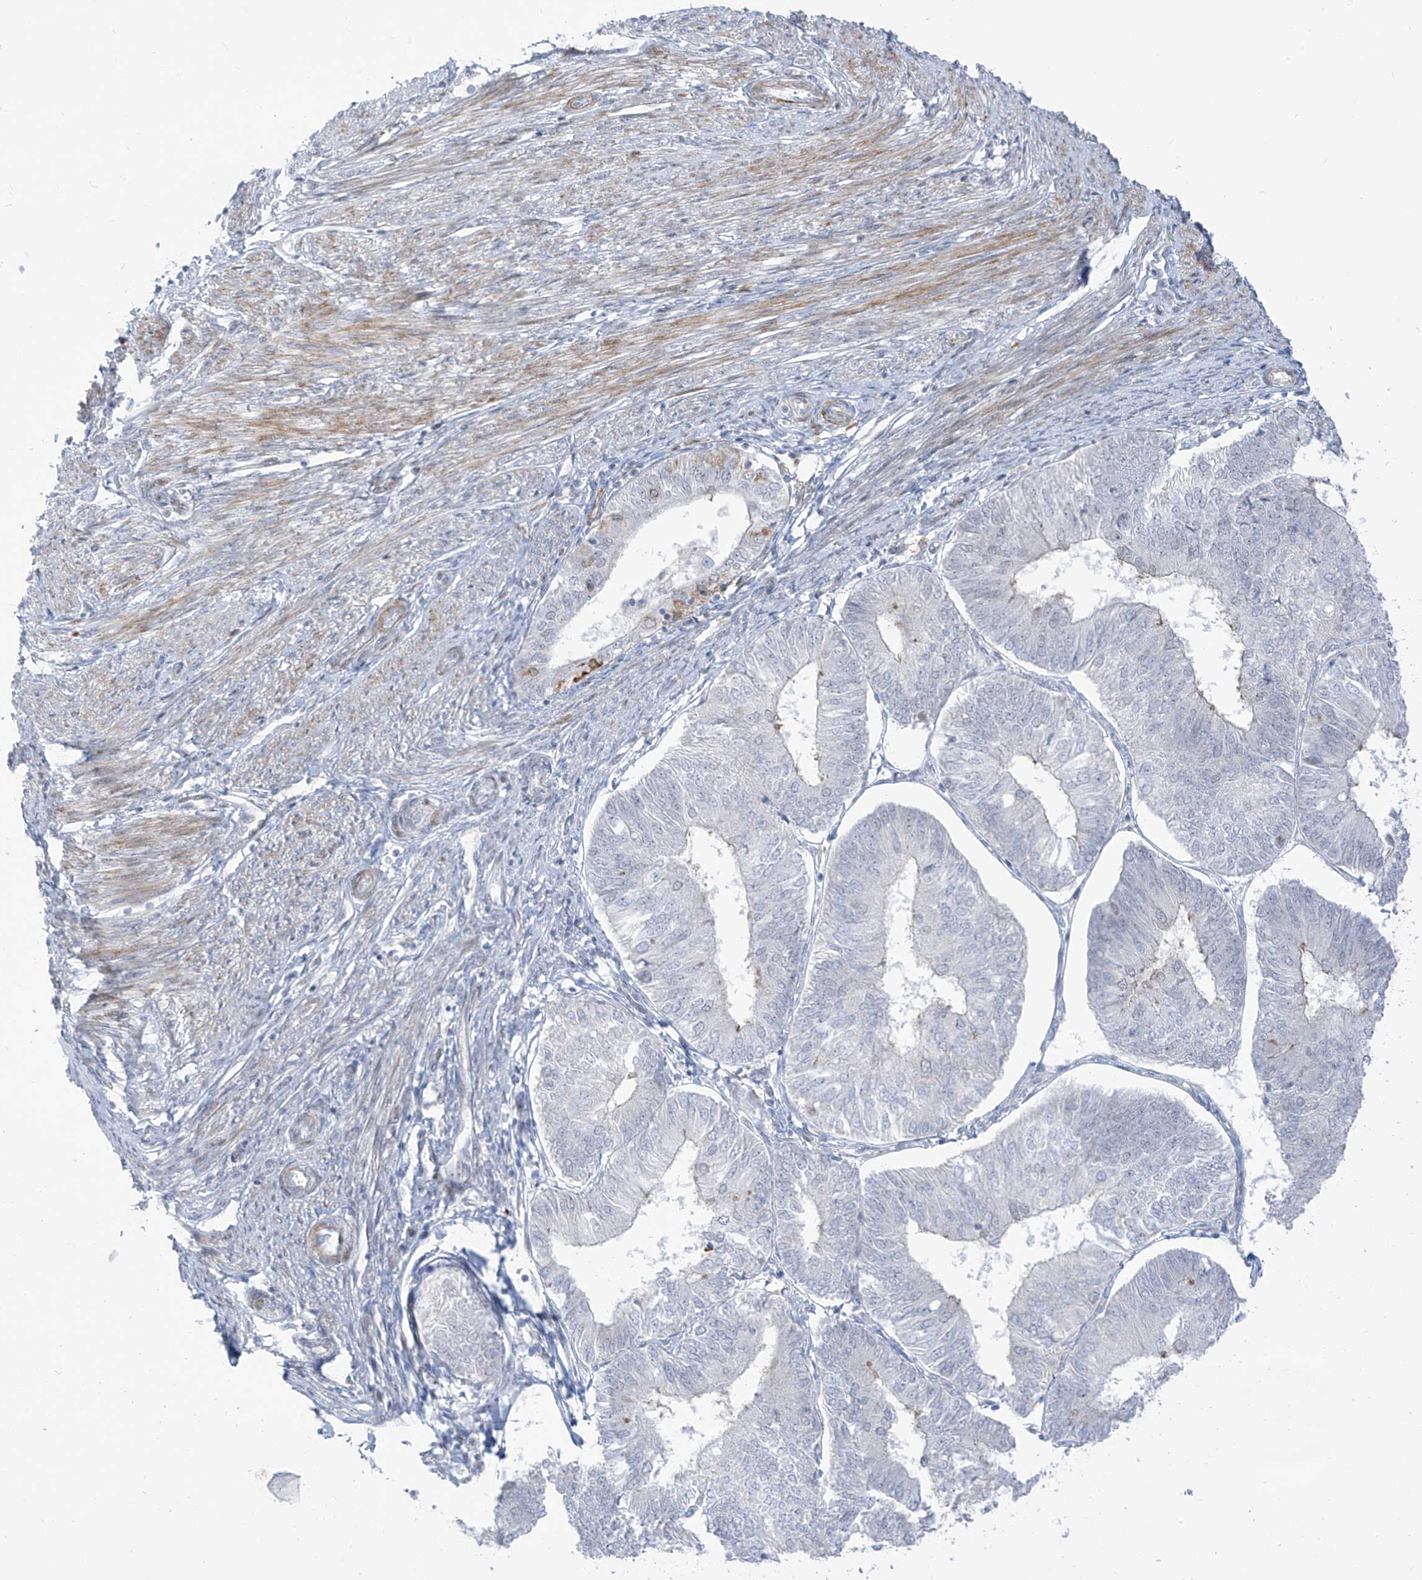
{"staining": {"intensity": "negative", "quantity": "none", "location": "none"}, "tissue": "endometrial cancer", "cell_type": "Tumor cells", "image_type": "cancer", "snomed": [{"axis": "morphology", "description": "Adenocarcinoma, NOS"}, {"axis": "topography", "description": "Endometrium"}], "caption": "Immunohistochemical staining of endometrial adenocarcinoma exhibits no significant staining in tumor cells.", "gene": "LIN9", "patient": {"sex": "female", "age": 58}}